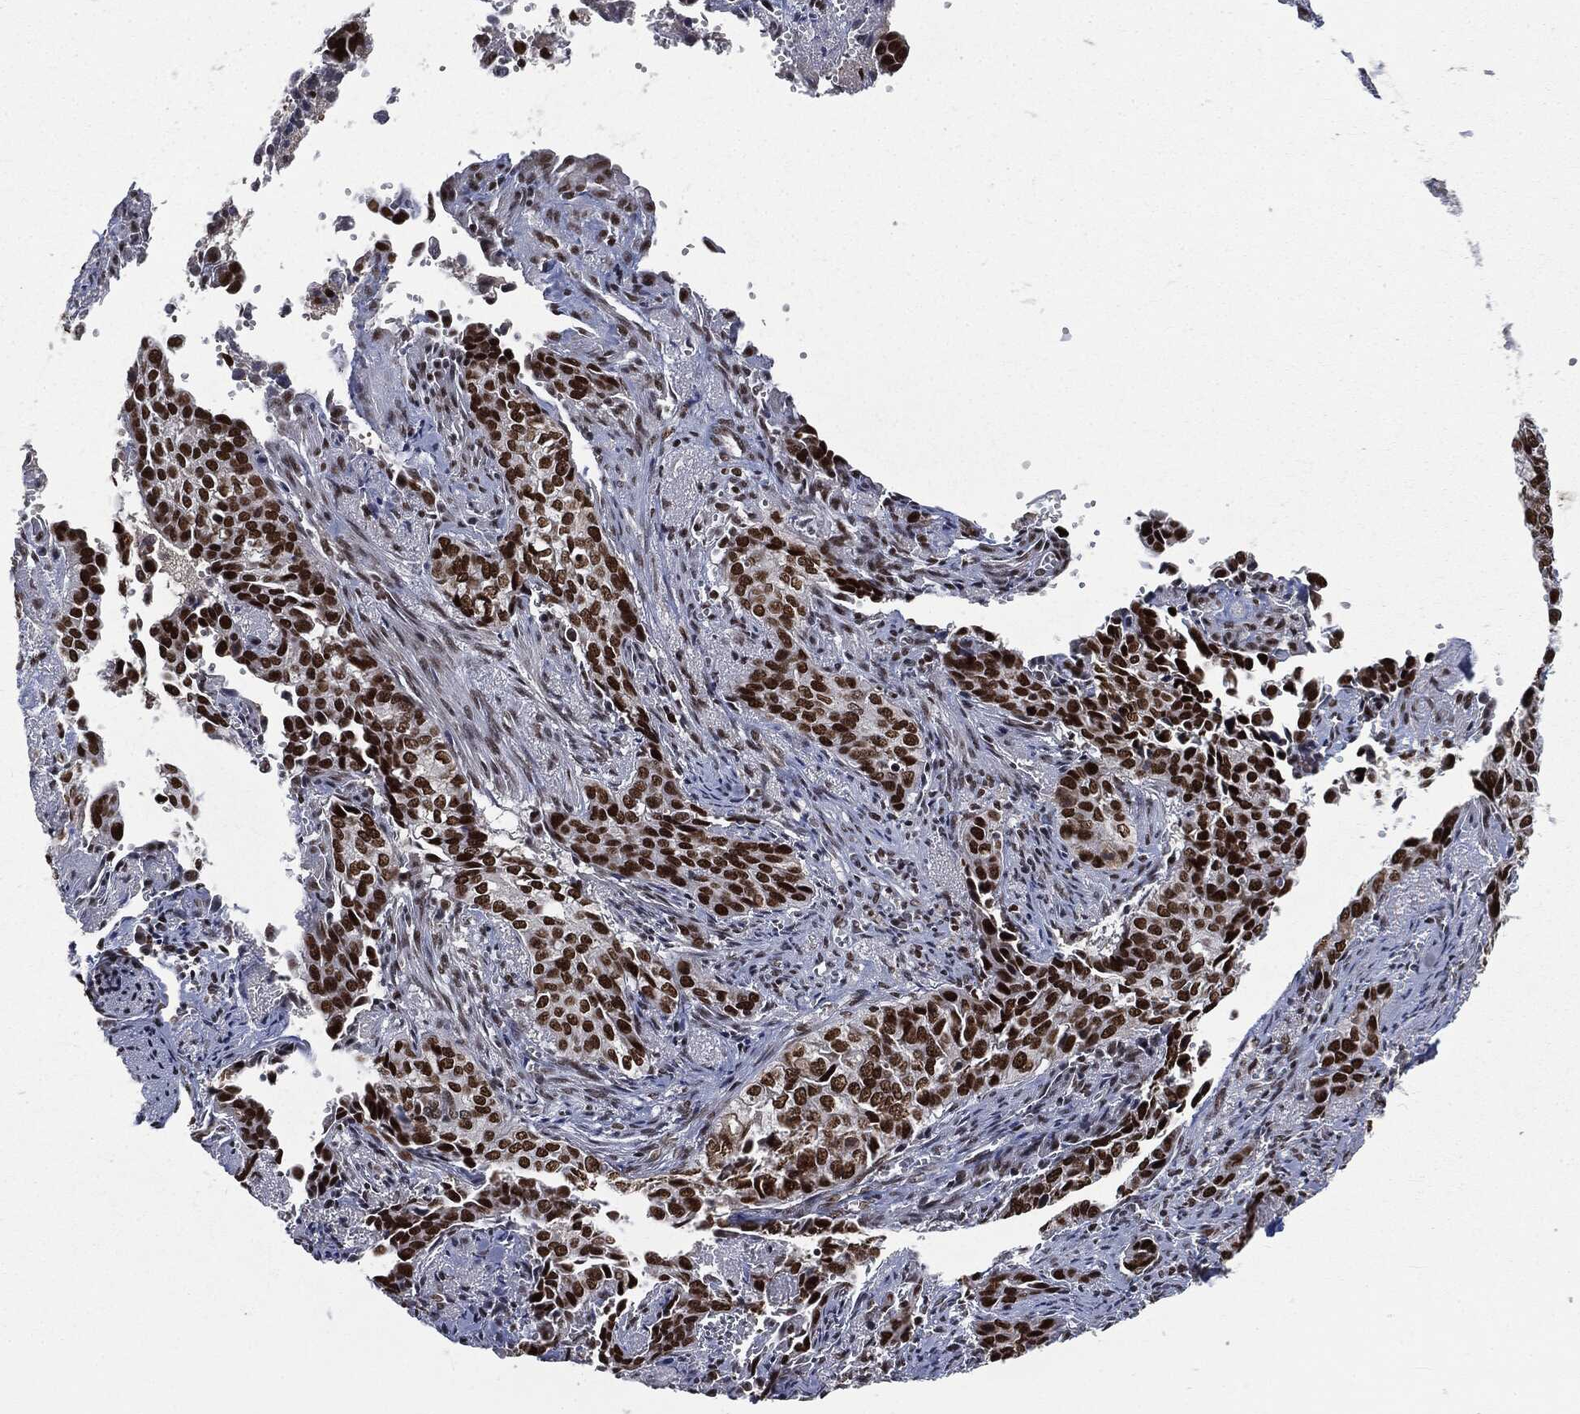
{"staining": {"intensity": "strong", "quantity": ">75%", "location": "nuclear"}, "tissue": "cervical cancer", "cell_type": "Tumor cells", "image_type": "cancer", "snomed": [{"axis": "morphology", "description": "Squamous cell carcinoma, NOS"}, {"axis": "topography", "description": "Cervix"}], "caption": "Immunohistochemistry (IHC) image of squamous cell carcinoma (cervical) stained for a protein (brown), which demonstrates high levels of strong nuclear staining in approximately >75% of tumor cells.", "gene": "DPH2", "patient": {"sex": "female", "age": 29}}